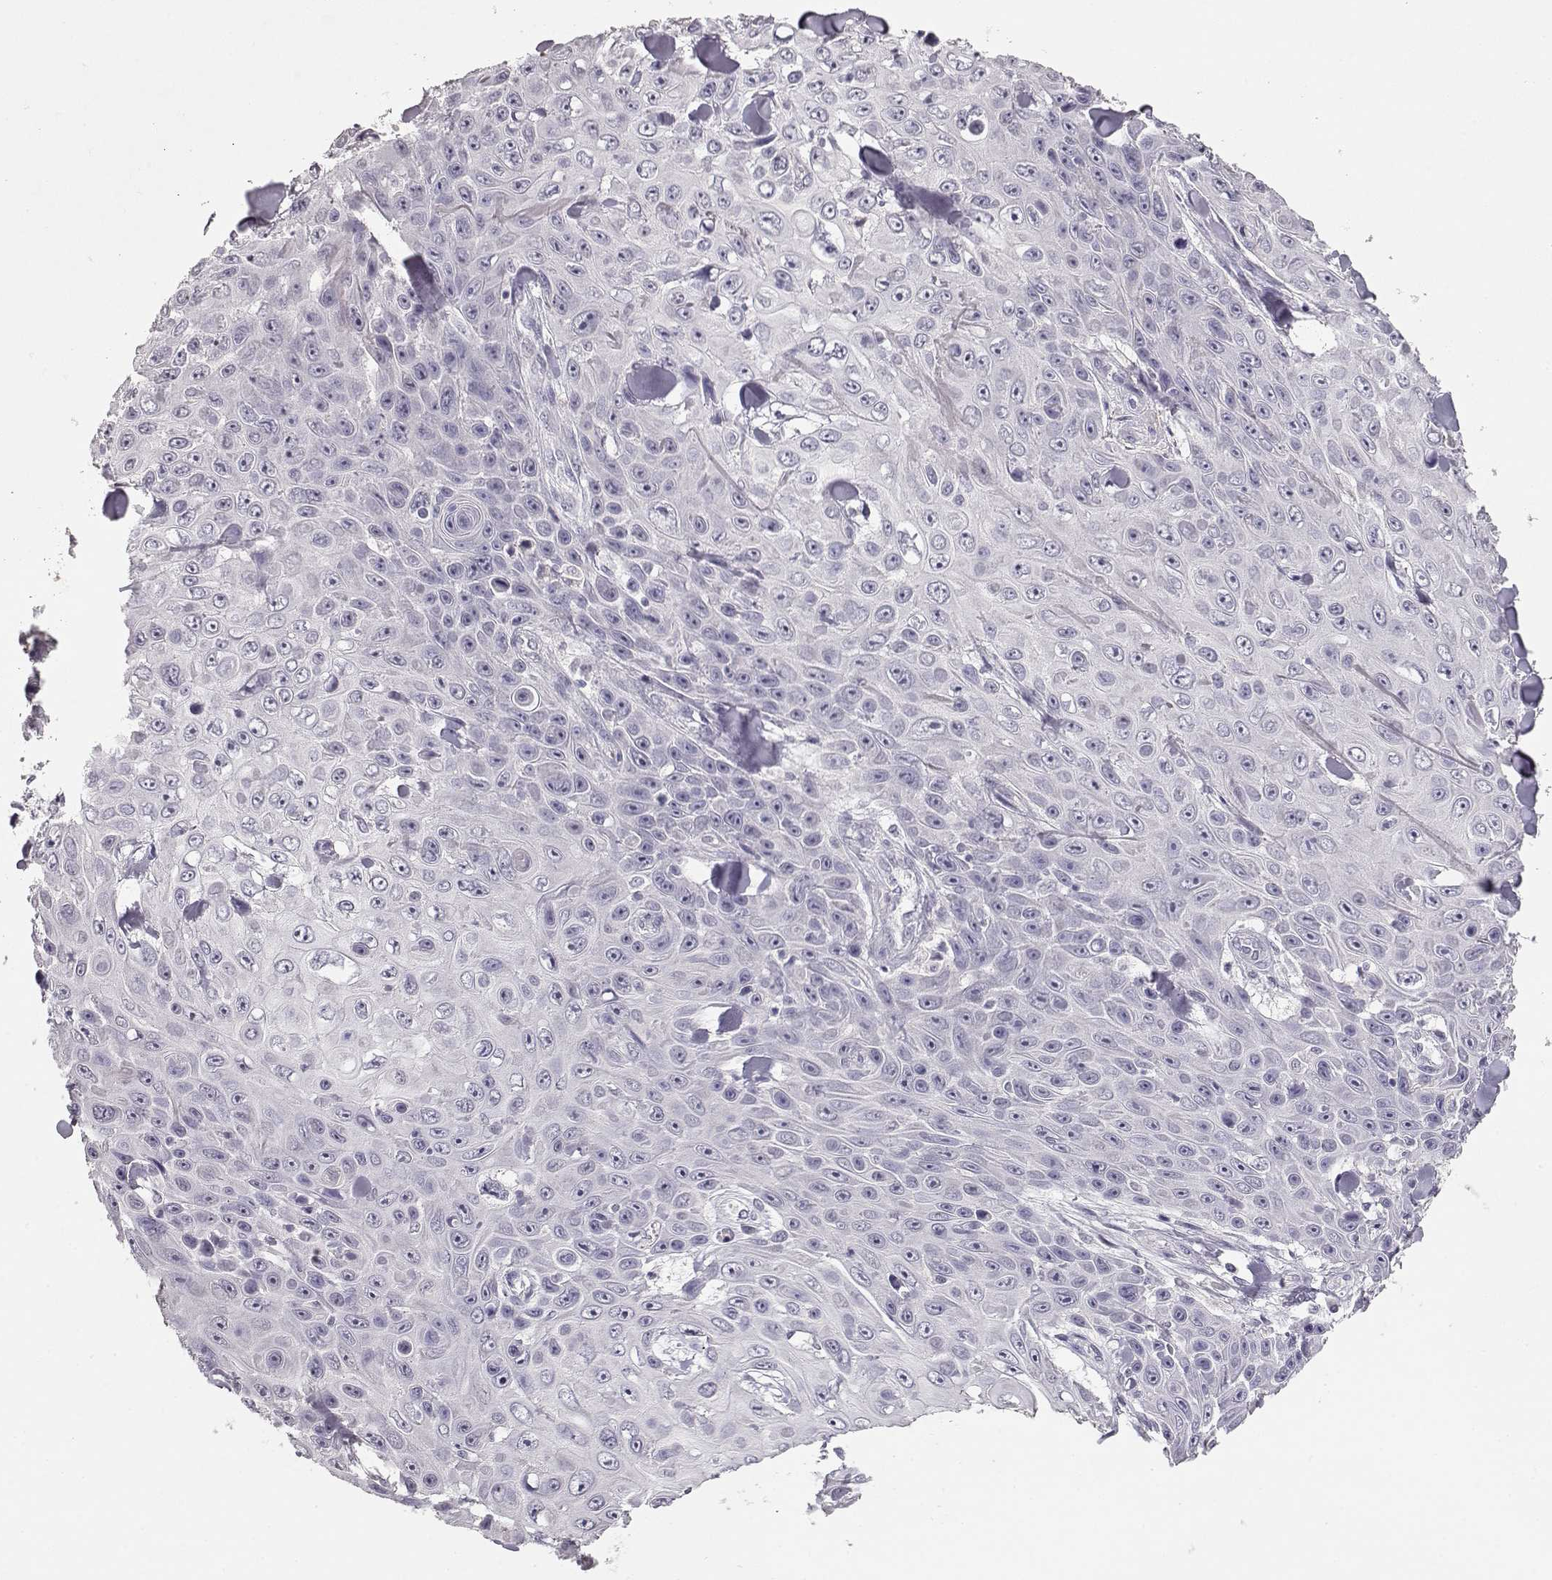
{"staining": {"intensity": "negative", "quantity": "none", "location": "none"}, "tissue": "skin cancer", "cell_type": "Tumor cells", "image_type": "cancer", "snomed": [{"axis": "morphology", "description": "Squamous cell carcinoma, NOS"}, {"axis": "topography", "description": "Skin"}], "caption": "Human skin squamous cell carcinoma stained for a protein using IHC reveals no positivity in tumor cells.", "gene": "TKTL1", "patient": {"sex": "male", "age": 82}}